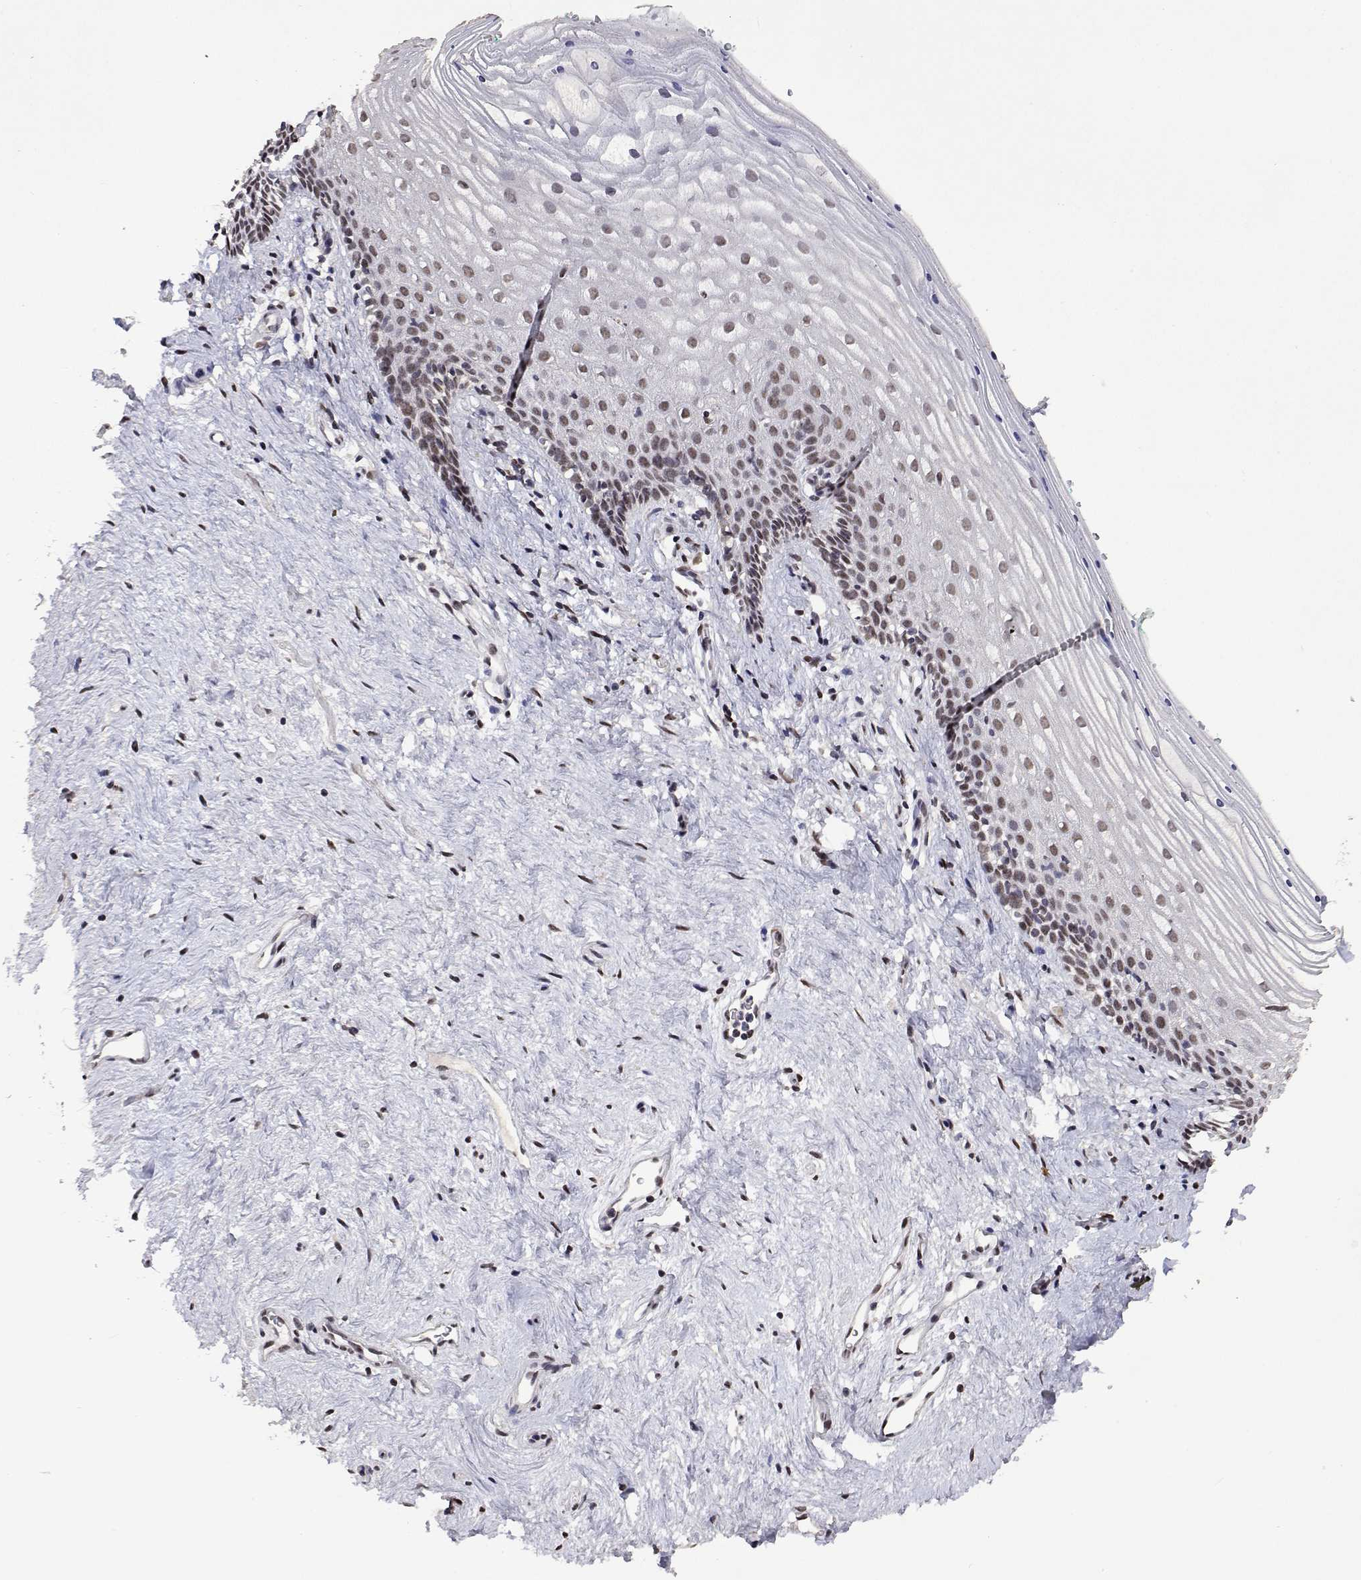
{"staining": {"intensity": "moderate", "quantity": ">75%", "location": "nuclear"}, "tissue": "vagina", "cell_type": "Squamous epithelial cells", "image_type": "normal", "snomed": [{"axis": "morphology", "description": "Normal tissue, NOS"}, {"axis": "topography", "description": "Vagina"}], "caption": "Squamous epithelial cells show moderate nuclear staining in approximately >75% of cells in normal vagina. Nuclei are stained in blue.", "gene": "HNRNPA0", "patient": {"sex": "female", "age": 42}}